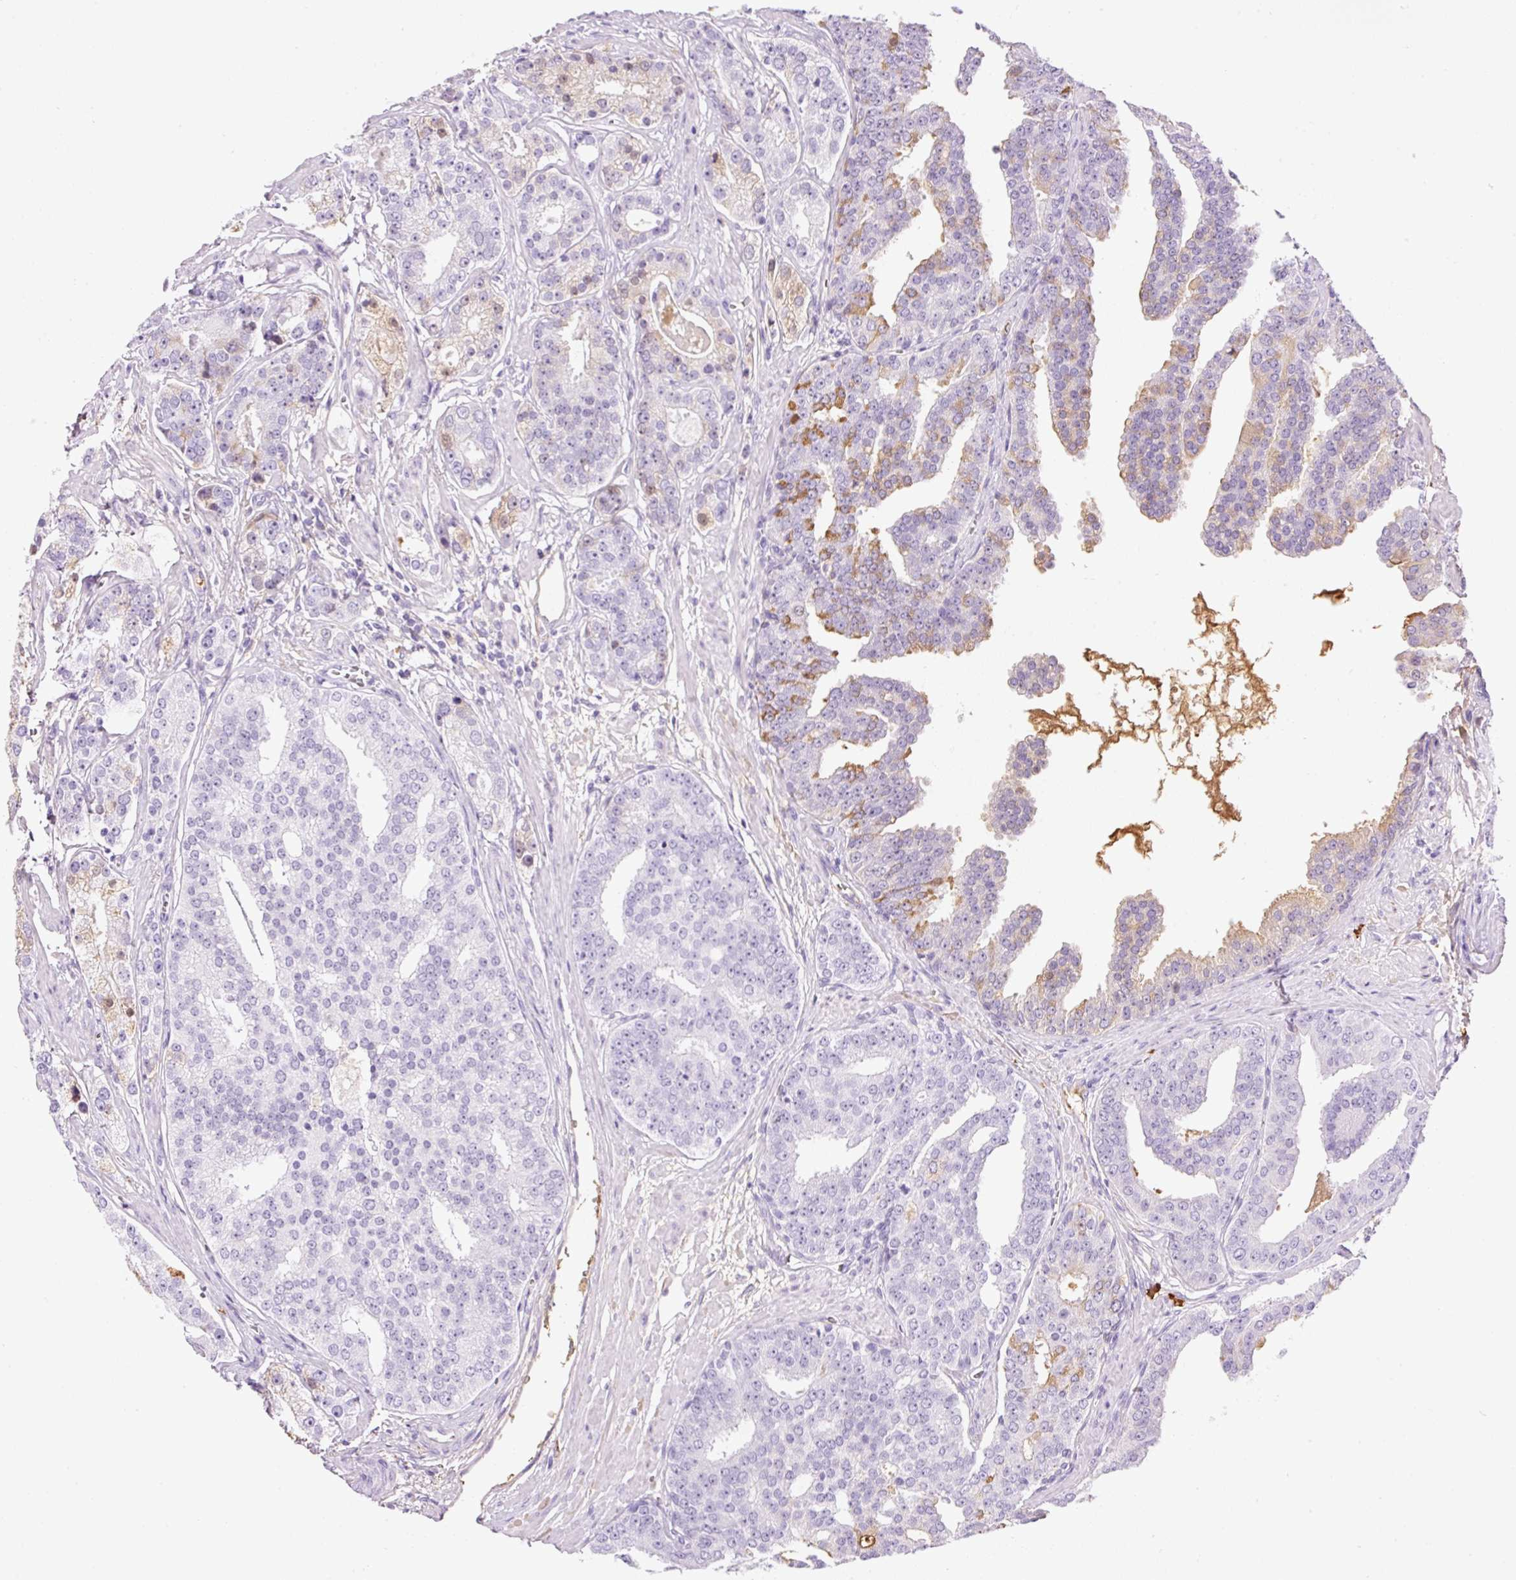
{"staining": {"intensity": "negative", "quantity": "none", "location": "none"}, "tissue": "prostate cancer", "cell_type": "Tumor cells", "image_type": "cancer", "snomed": [{"axis": "morphology", "description": "Adenocarcinoma, High grade"}, {"axis": "topography", "description": "Prostate"}], "caption": "Prostate cancer (adenocarcinoma (high-grade)) stained for a protein using immunohistochemistry (IHC) reveals no staining tumor cells.", "gene": "PRPF38B", "patient": {"sex": "male", "age": 71}}